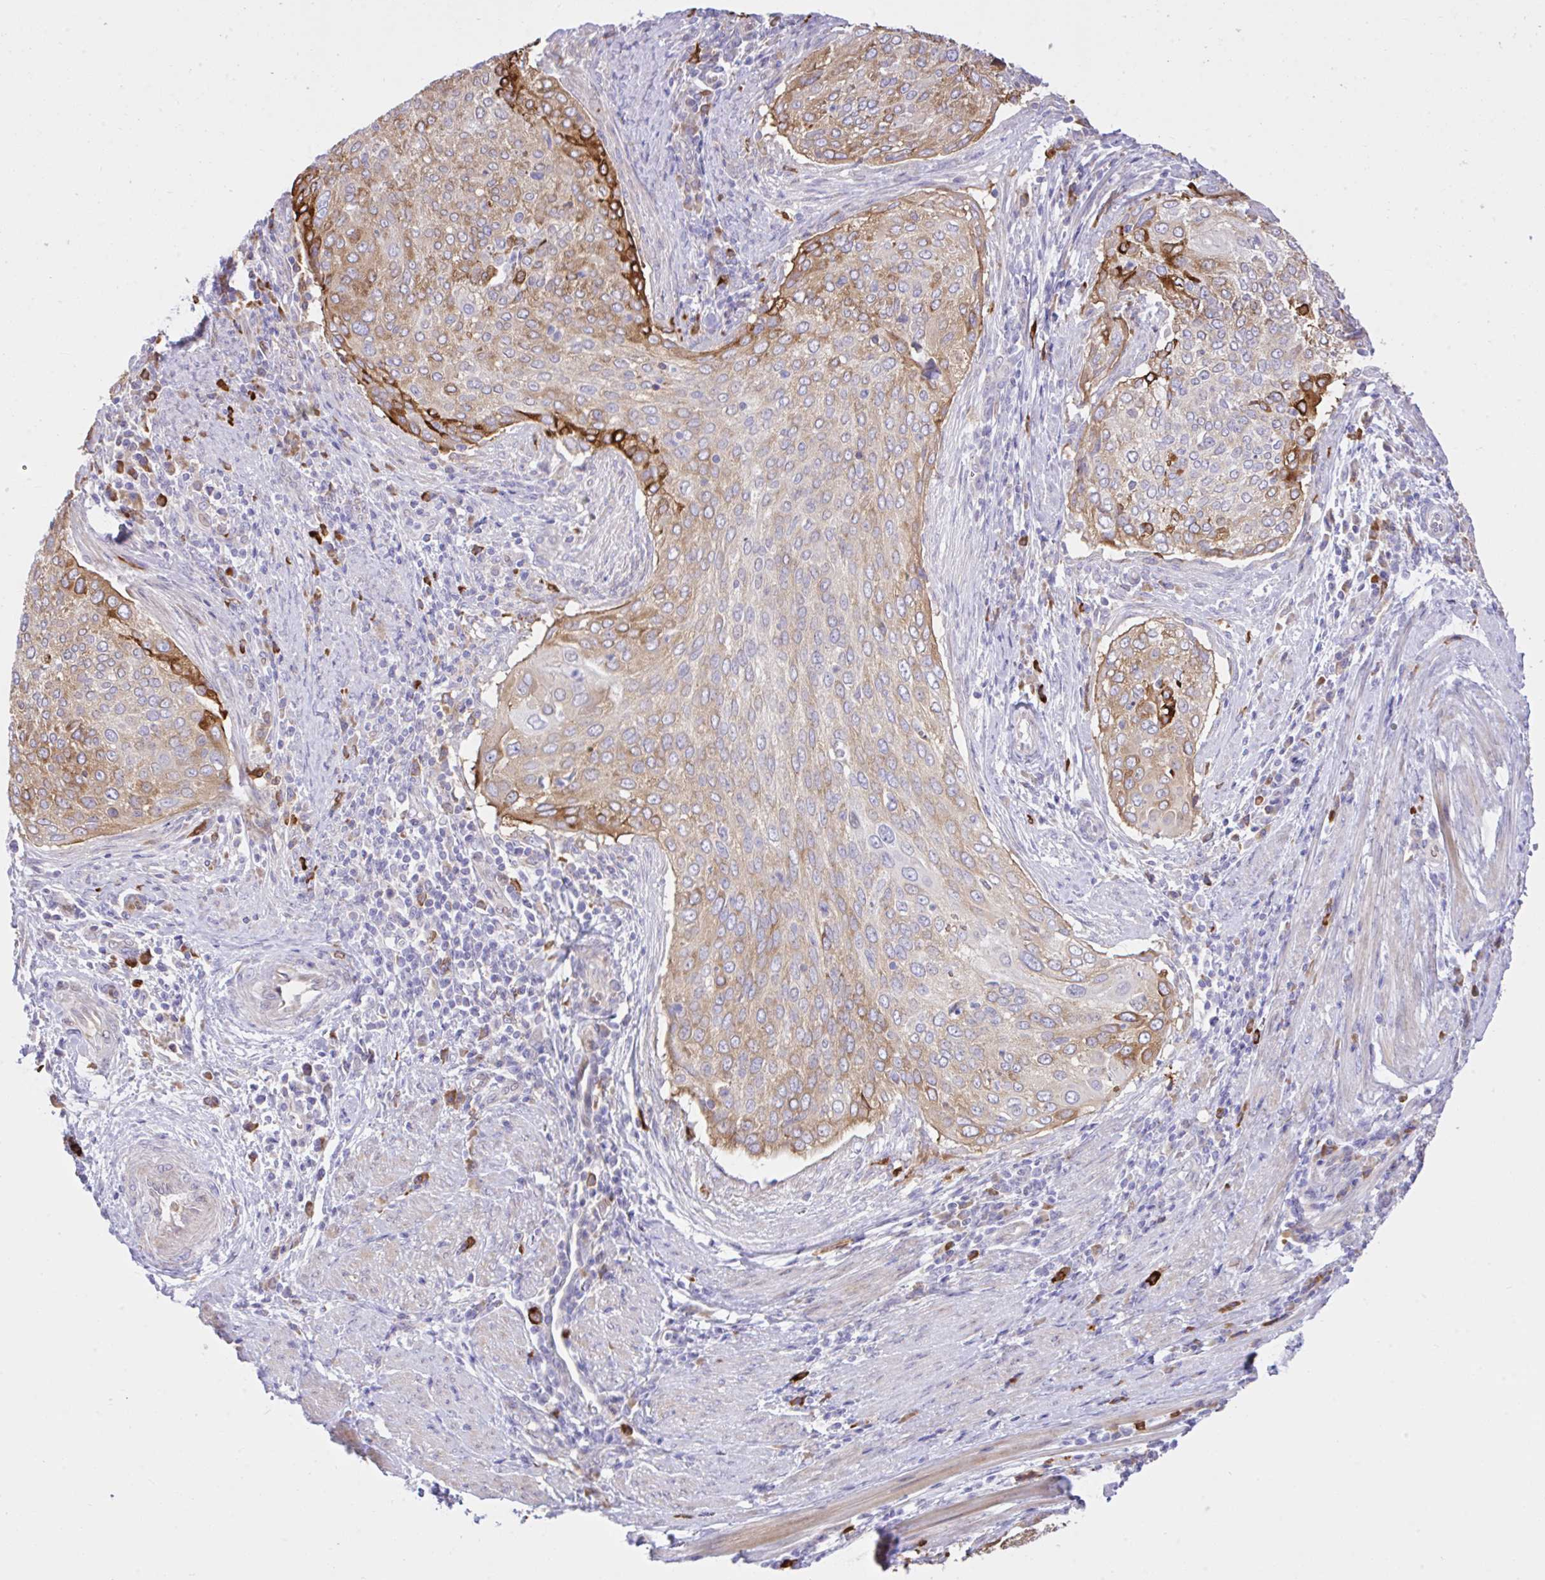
{"staining": {"intensity": "strong", "quantity": "<25%", "location": "cytoplasmic/membranous"}, "tissue": "cervical cancer", "cell_type": "Tumor cells", "image_type": "cancer", "snomed": [{"axis": "morphology", "description": "Squamous cell carcinoma, NOS"}, {"axis": "topography", "description": "Cervix"}], "caption": "Squamous cell carcinoma (cervical) stained with IHC displays strong cytoplasmic/membranous staining in approximately <25% of tumor cells. The protein is shown in brown color, while the nuclei are stained blue.", "gene": "EEF1A2", "patient": {"sex": "female", "age": 38}}